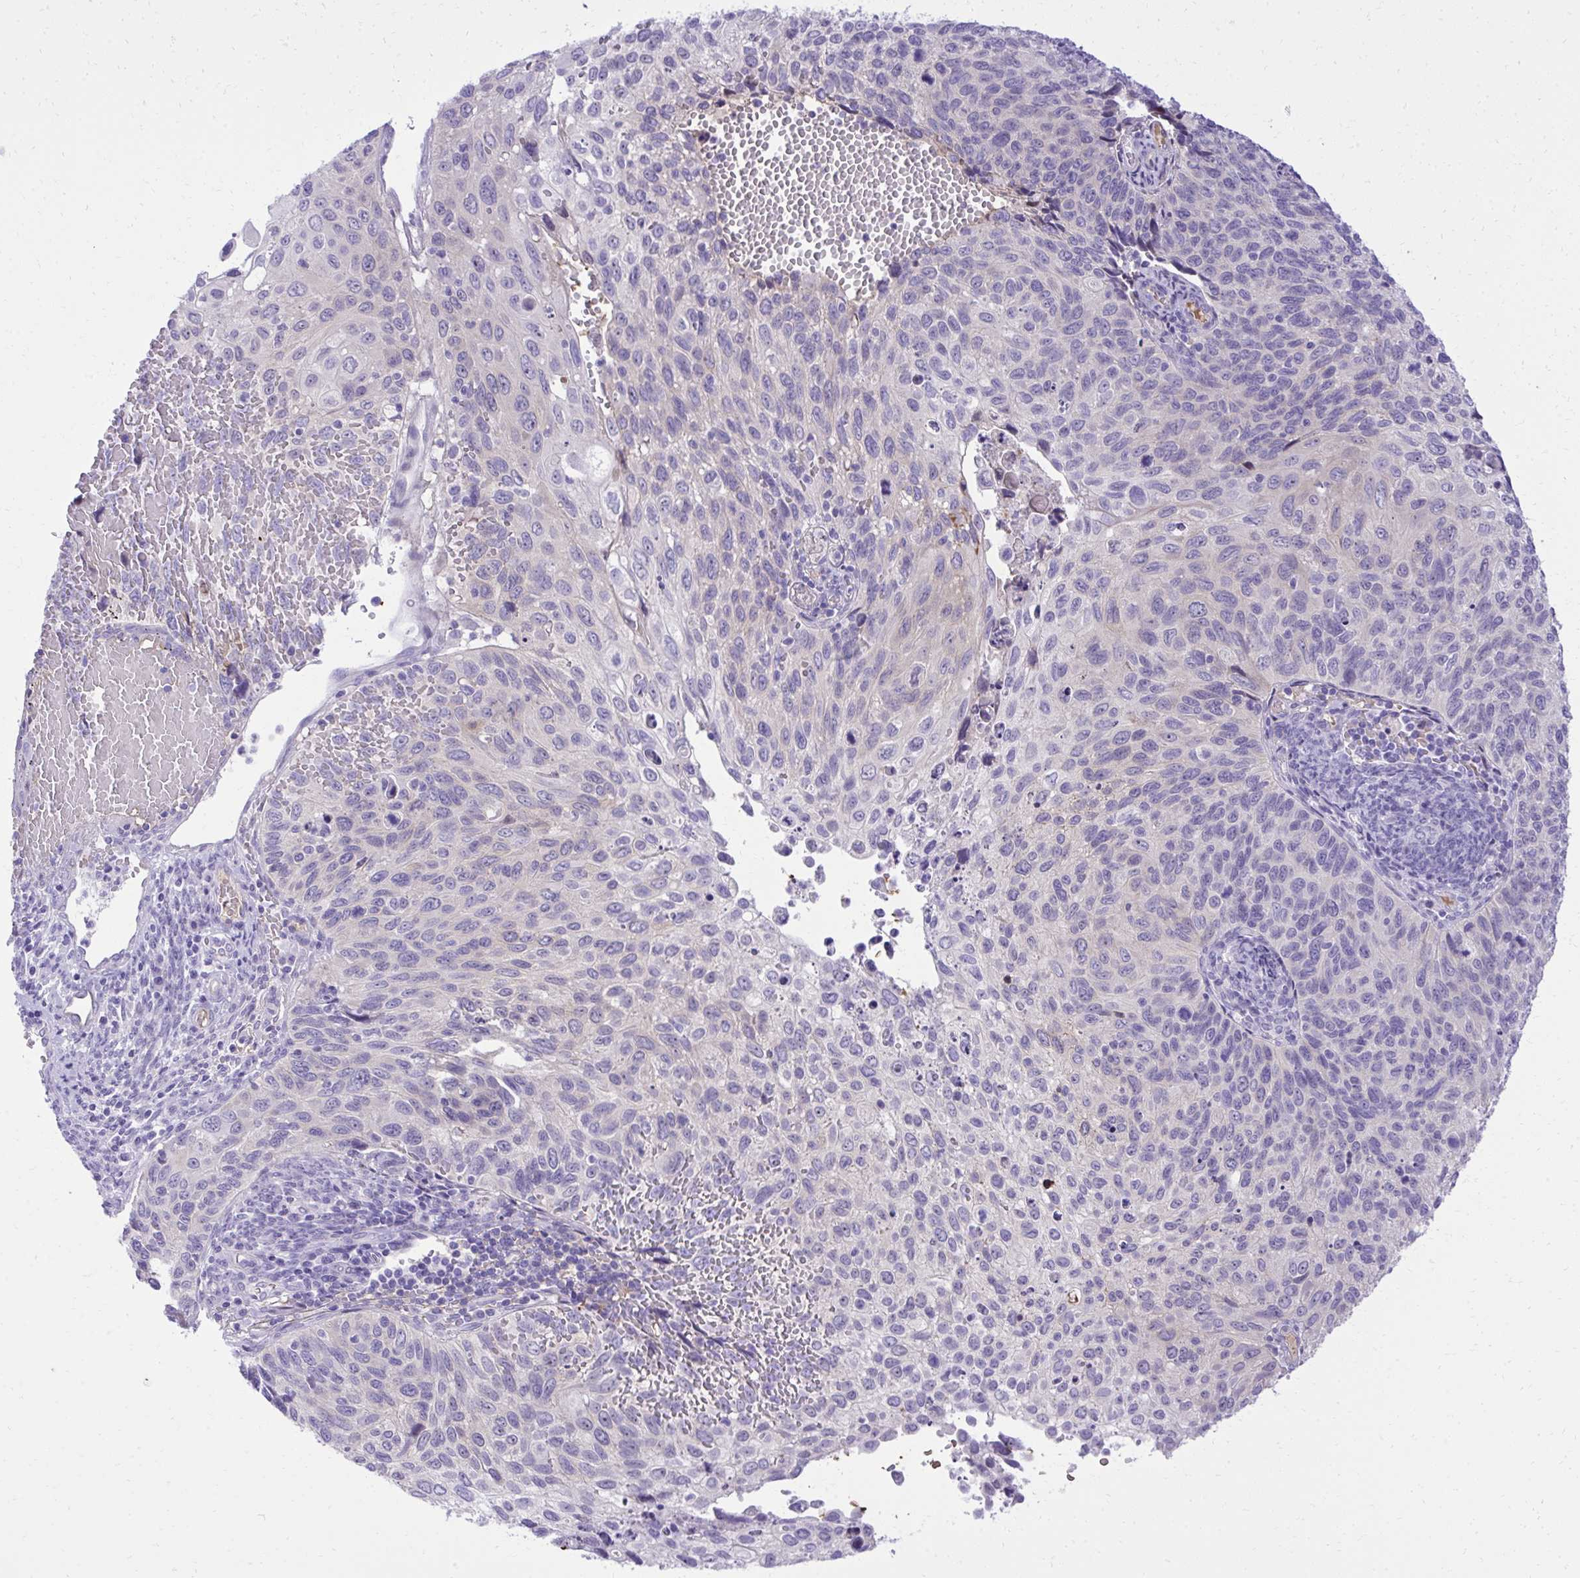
{"staining": {"intensity": "negative", "quantity": "none", "location": "none"}, "tissue": "cervical cancer", "cell_type": "Tumor cells", "image_type": "cancer", "snomed": [{"axis": "morphology", "description": "Squamous cell carcinoma, NOS"}, {"axis": "topography", "description": "Cervix"}], "caption": "This is a micrograph of immunohistochemistry (IHC) staining of cervical squamous cell carcinoma, which shows no staining in tumor cells.", "gene": "PITPNM3", "patient": {"sex": "female", "age": 70}}